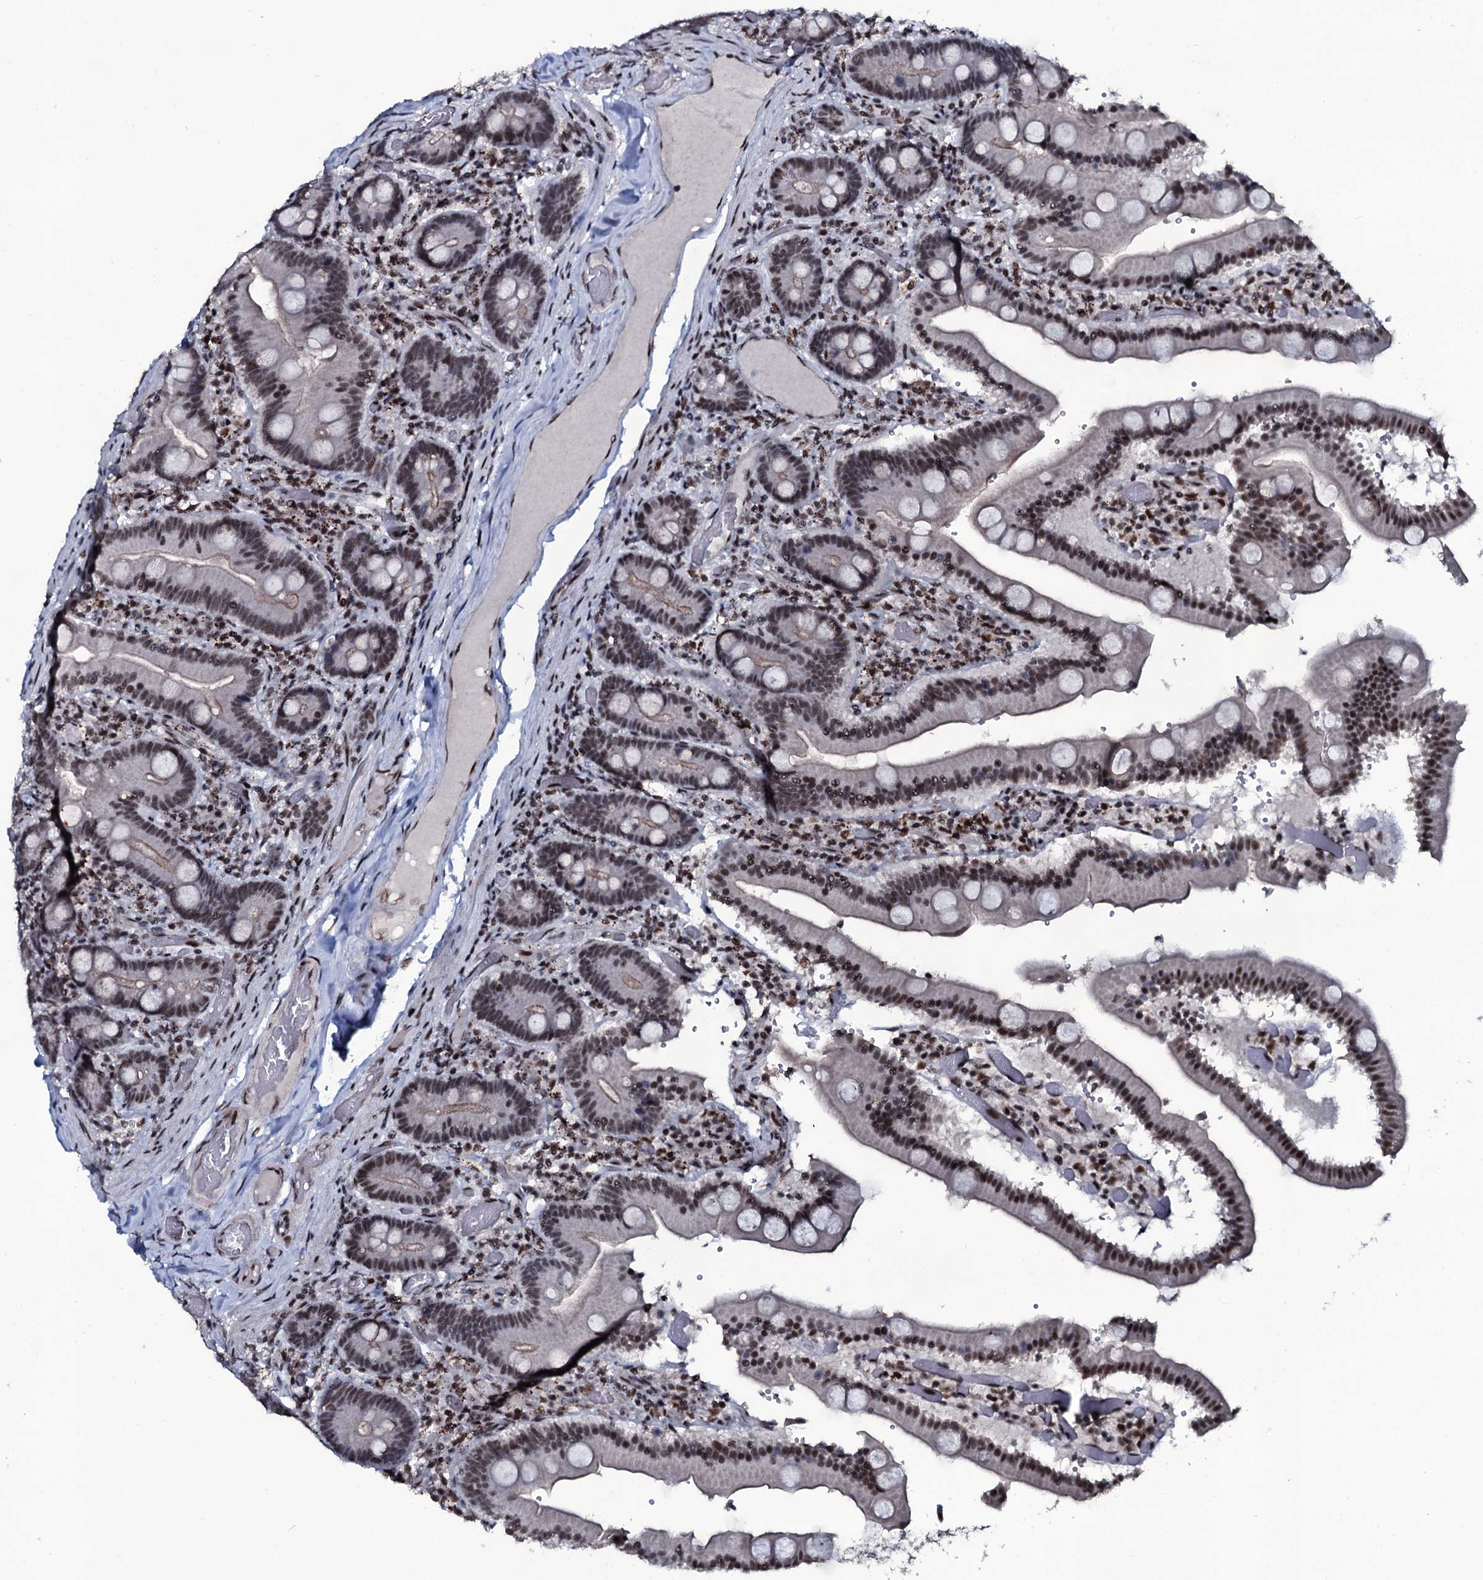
{"staining": {"intensity": "moderate", "quantity": "25%-75%", "location": "nuclear"}, "tissue": "duodenum", "cell_type": "Glandular cells", "image_type": "normal", "snomed": [{"axis": "morphology", "description": "Normal tissue, NOS"}, {"axis": "topography", "description": "Duodenum"}], "caption": "Brown immunohistochemical staining in normal human duodenum demonstrates moderate nuclear positivity in approximately 25%-75% of glandular cells. The staining is performed using DAB (3,3'-diaminobenzidine) brown chromogen to label protein expression. The nuclei are counter-stained blue using hematoxylin.", "gene": "ZMIZ2", "patient": {"sex": "female", "age": 62}}